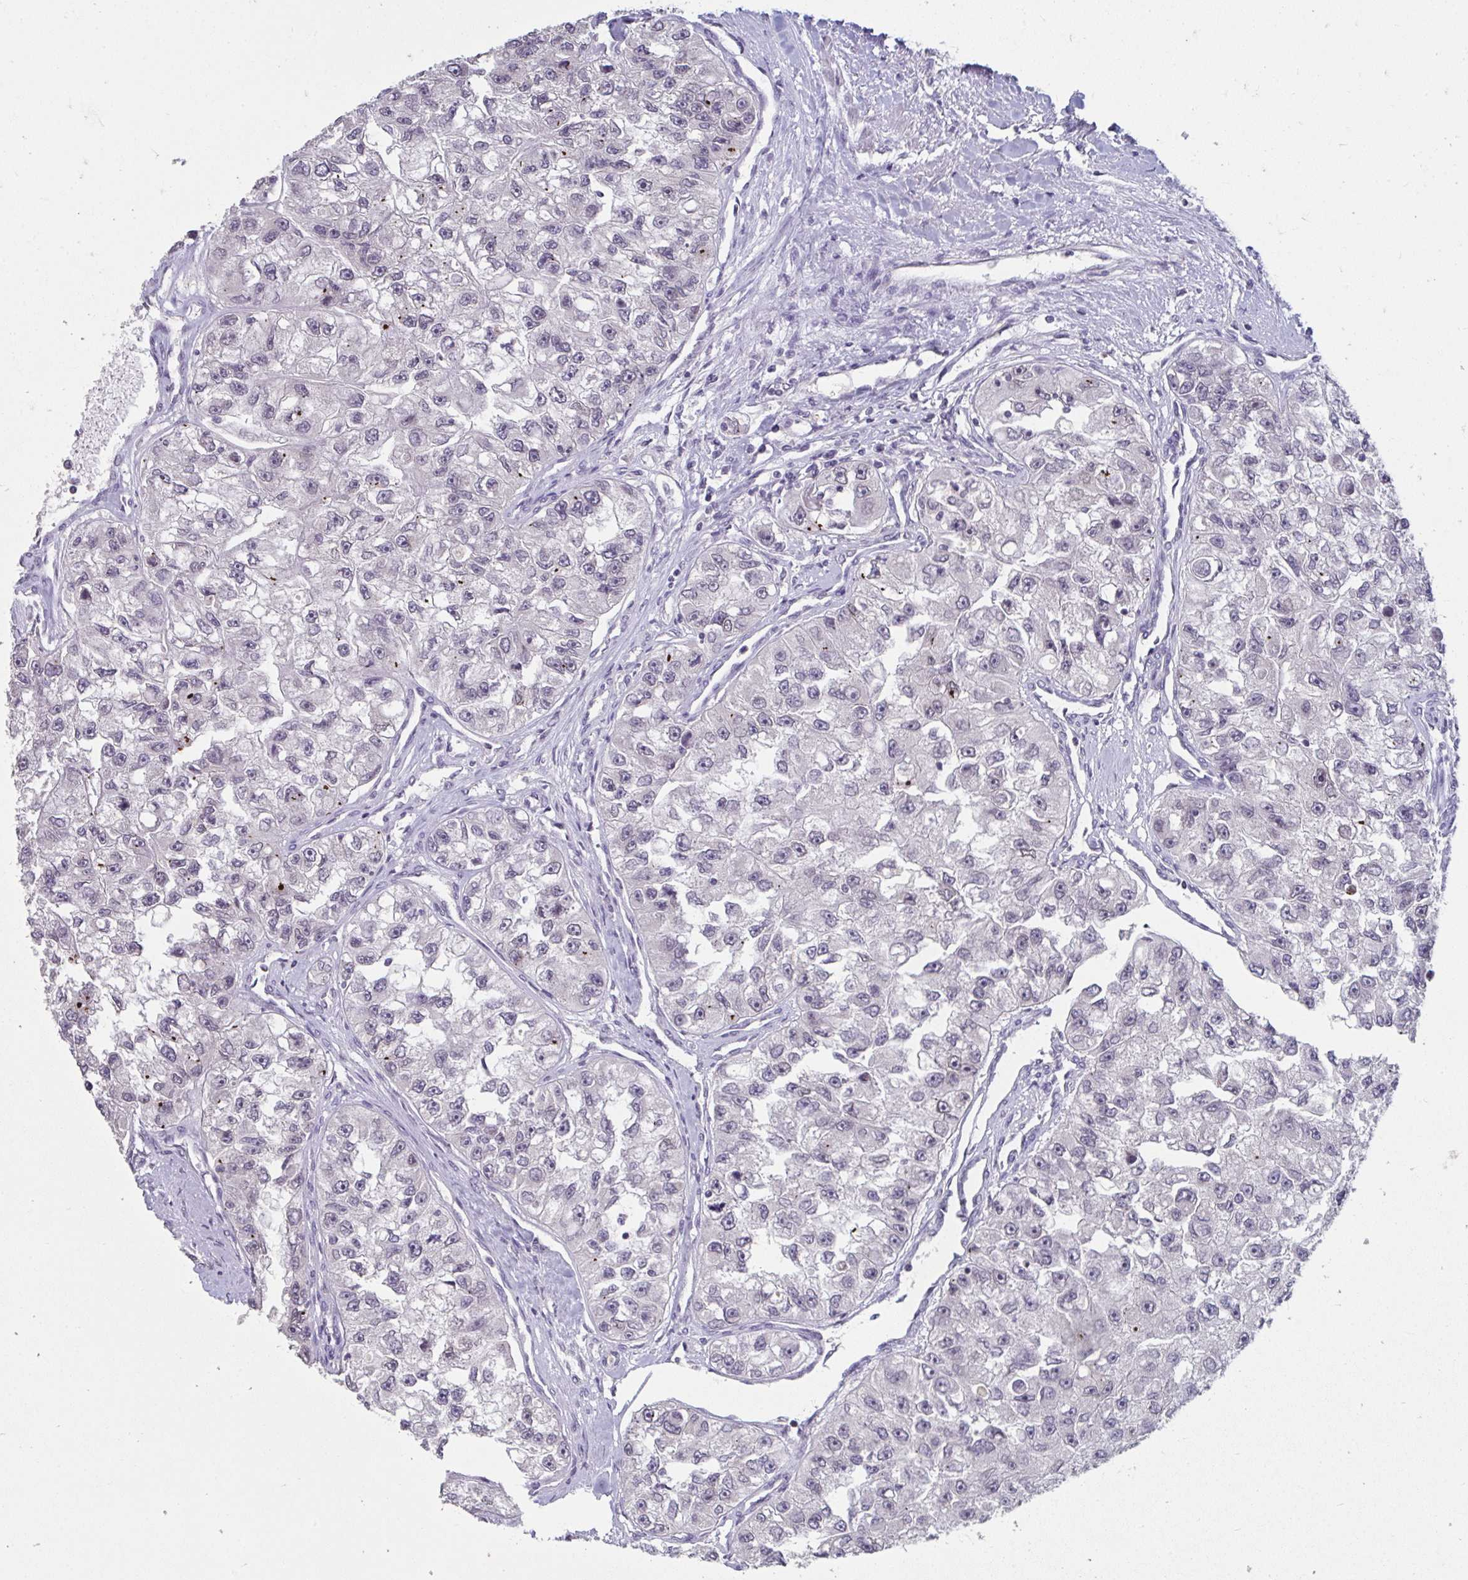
{"staining": {"intensity": "negative", "quantity": "none", "location": "none"}, "tissue": "renal cancer", "cell_type": "Tumor cells", "image_type": "cancer", "snomed": [{"axis": "morphology", "description": "Adenocarcinoma, NOS"}, {"axis": "topography", "description": "Kidney"}], "caption": "An immunohistochemistry (IHC) micrograph of renal cancer (adenocarcinoma) is shown. There is no staining in tumor cells of renal cancer (adenocarcinoma).", "gene": "NUP133", "patient": {"sex": "male", "age": 63}}